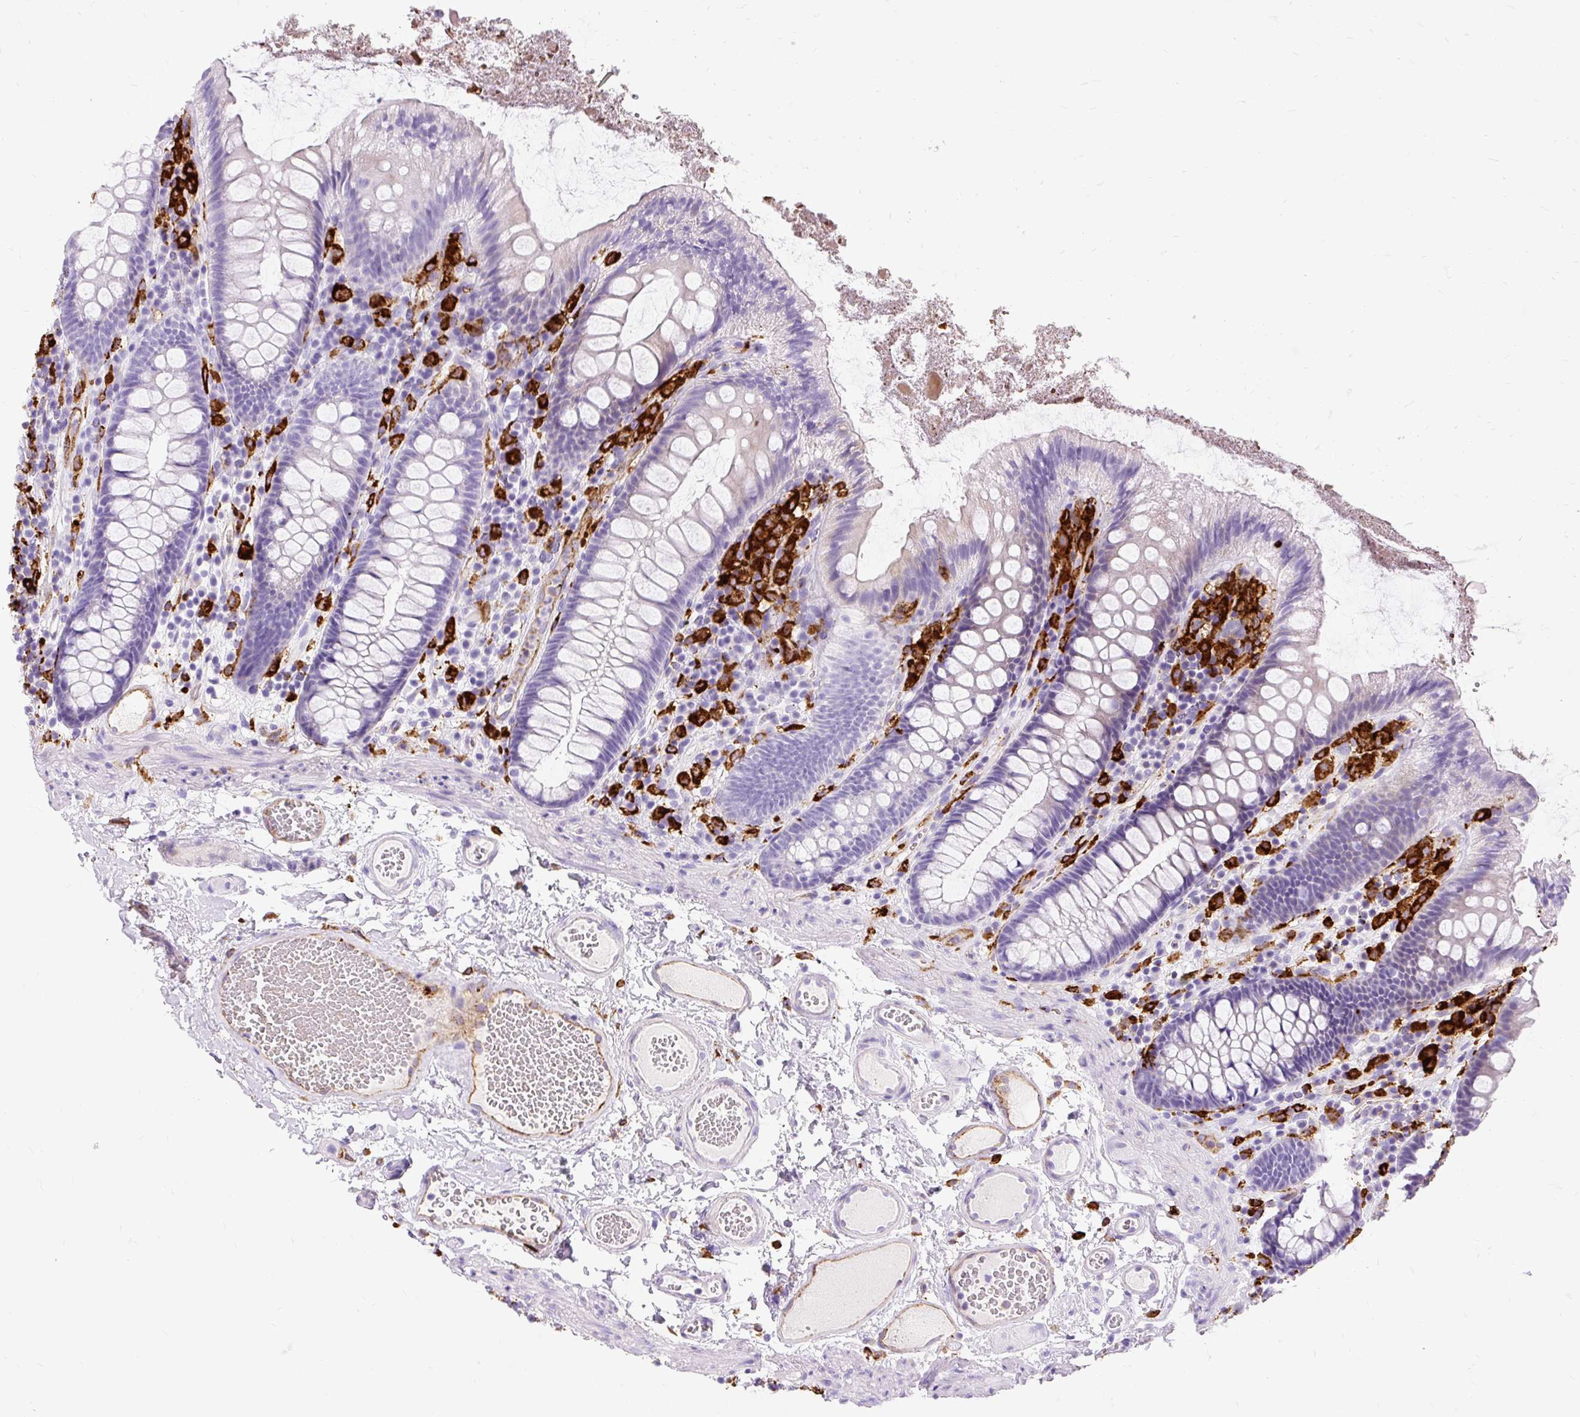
{"staining": {"intensity": "moderate", "quantity": "<25%", "location": "cytoplasmic/membranous"}, "tissue": "colon", "cell_type": "Endothelial cells", "image_type": "normal", "snomed": [{"axis": "morphology", "description": "Normal tissue, NOS"}, {"axis": "topography", "description": "Colon"}], "caption": "Immunohistochemical staining of normal colon reveals <25% levels of moderate cytoplasmic/membranous protein staining in about <25% of endothelial cells. Using DAB (3,3'-diaminobenzidine) (brown) and hematoxylin (blue) stains, captured at high magnification using brightfield microscopy.", "gene": "HLA", "patient": {"sex": "male", "age": 84}}